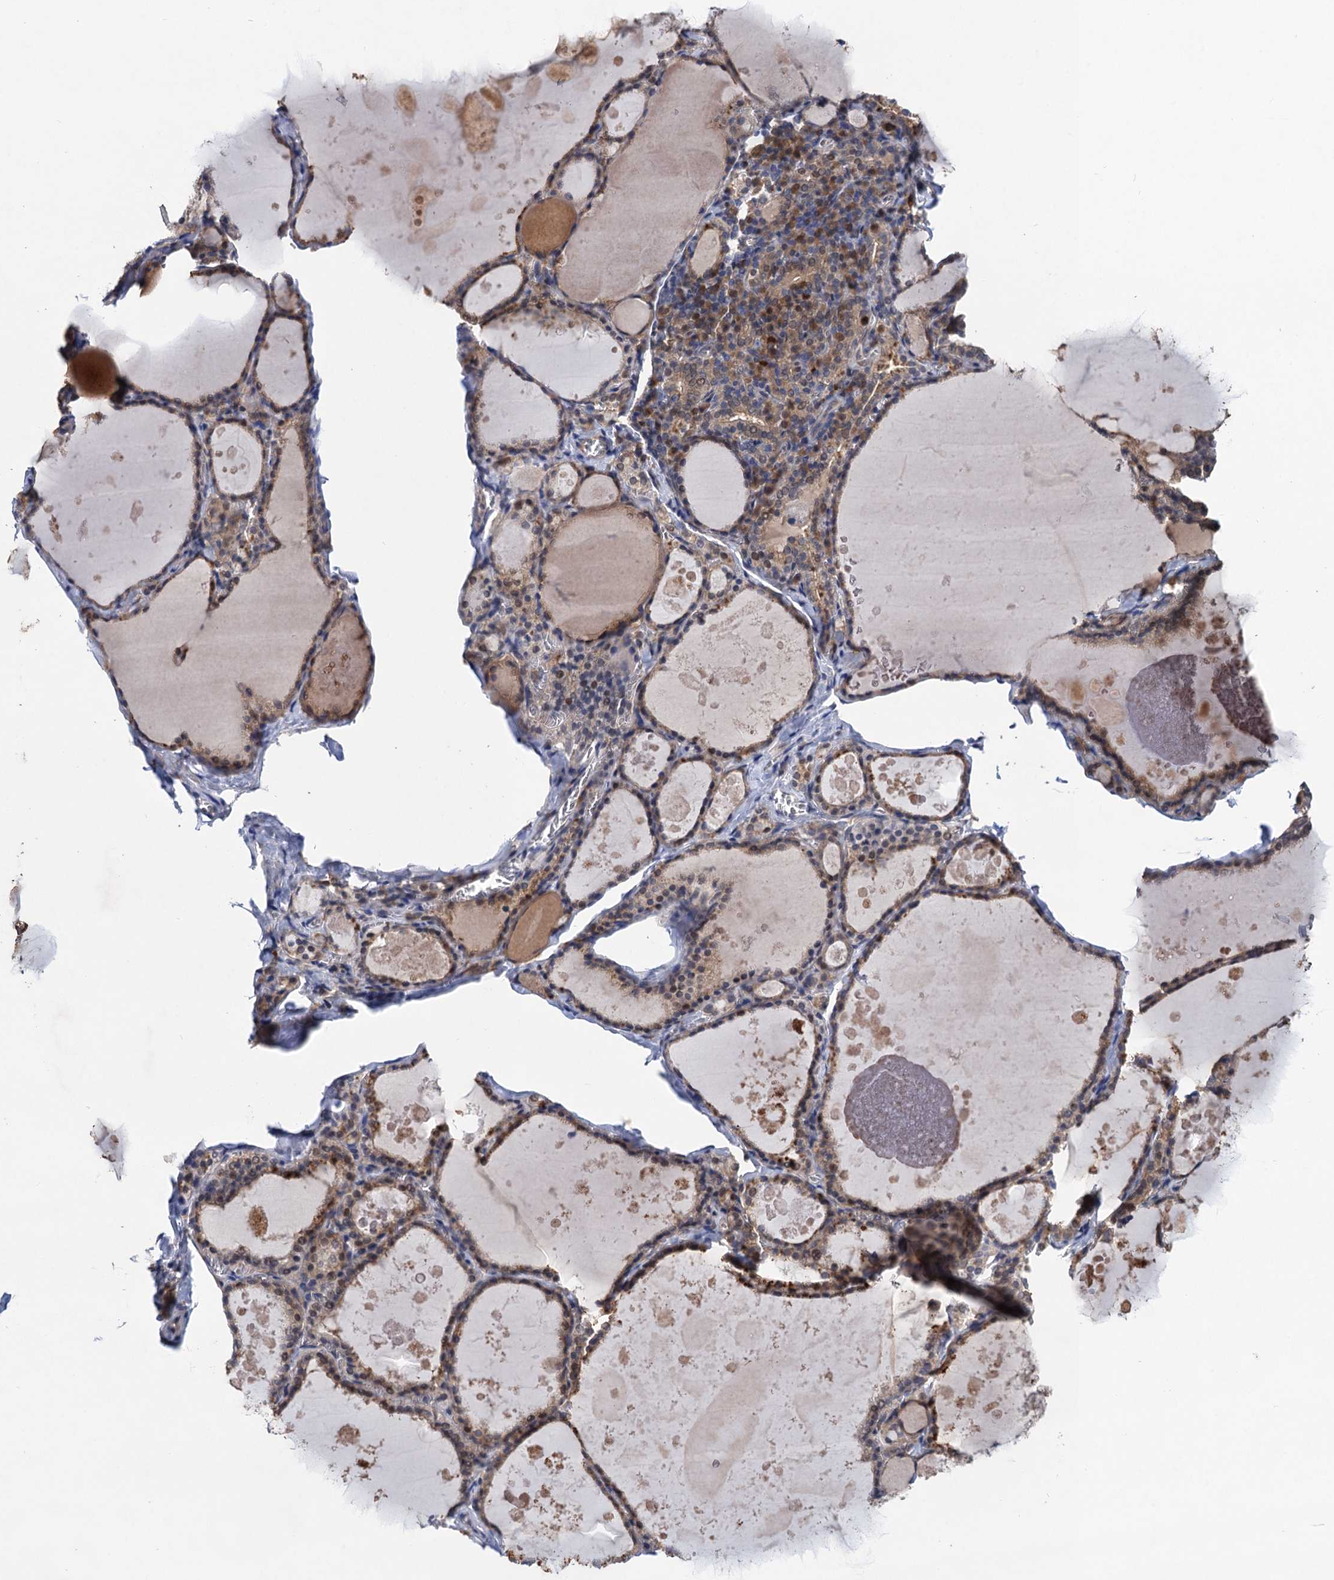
{"staining": {"intensity": "moderate", "quantity": ">75%", "location": "cytoplasmic/membranous,nuclear"}, "tissue": "thyroid gland", "cell_type": "Glandular cells", "image_type": "normal", "snomed": [{"axis": "morphology", "description": "Normal tissue, NOS"}, {"axis": "topography", "description": "Thyroid gland"}], "caption": "Thyroid gland stained with DAB immunohistochemistry shows medium levels of moderate cytoplasmic/membranous,nuclear staining in about >75% of glandular cells.", "gene": "TMEM39B", "patient": {"sex": "male", "age": 56}}